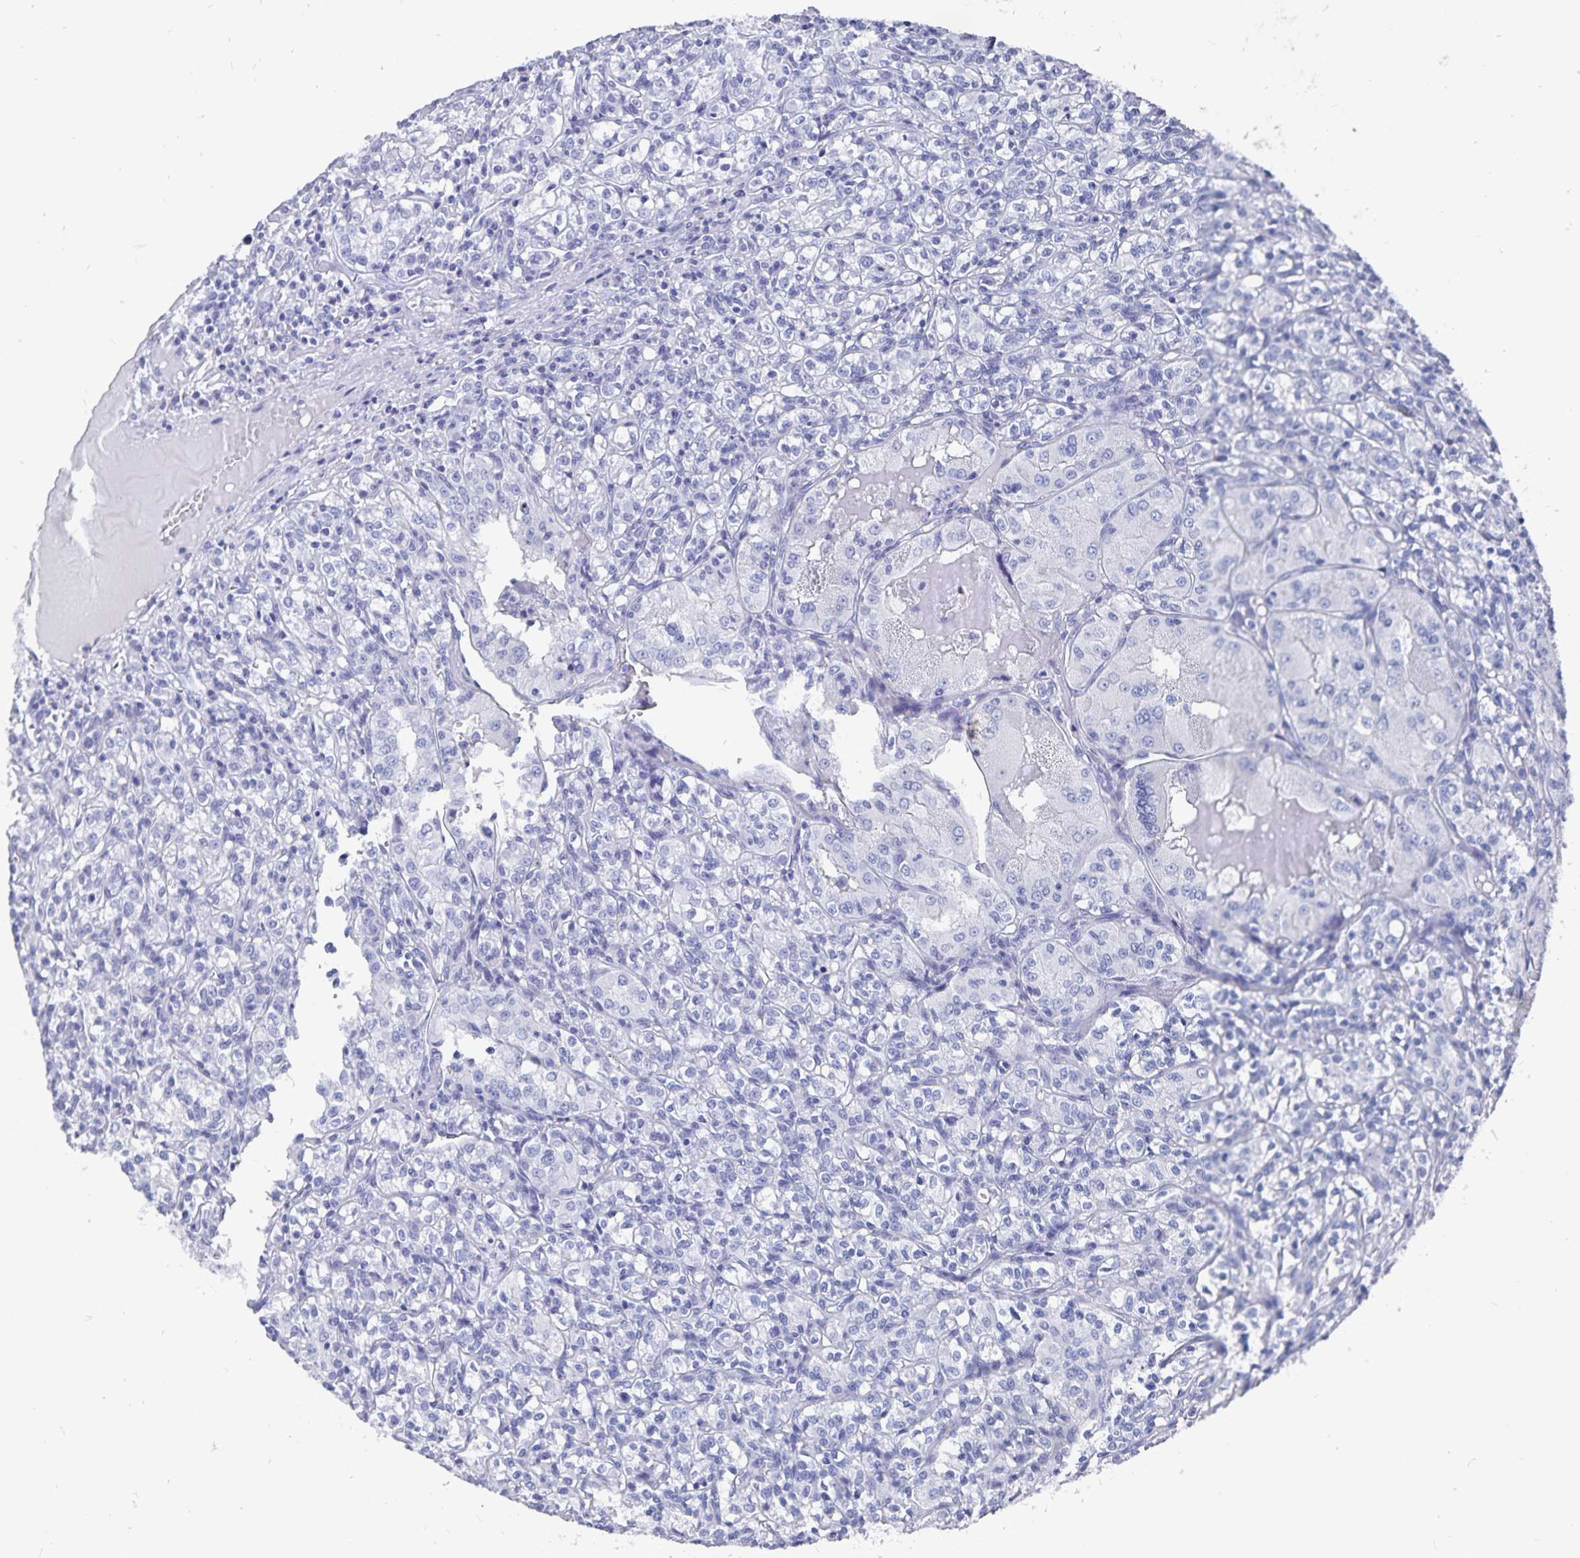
{"staining": {"intensity": "negative", "quantity": "none", "location": "none"}, "tissue": "renal cancer", "cell_type": "Tumor cells", "image_type": "cancer", "snomed": [{"axis": "morphology", "description": "Adenocarcinoma, NOS"}, {"axis": "topography", "description": "Kidney"}], "caption": "Immunohistochemistry image of neoplastic tissue: human renal cancer stained with DAB reveals no significant protein staining in tumor cells. The staining was performed using DAB to visualize the protein expression in brown, while the nuclei were stained in blue with hematoxylin (Magnification: 20x).", "gene": "ADH1A", "patient": {"sex": "male", "age": 36}}